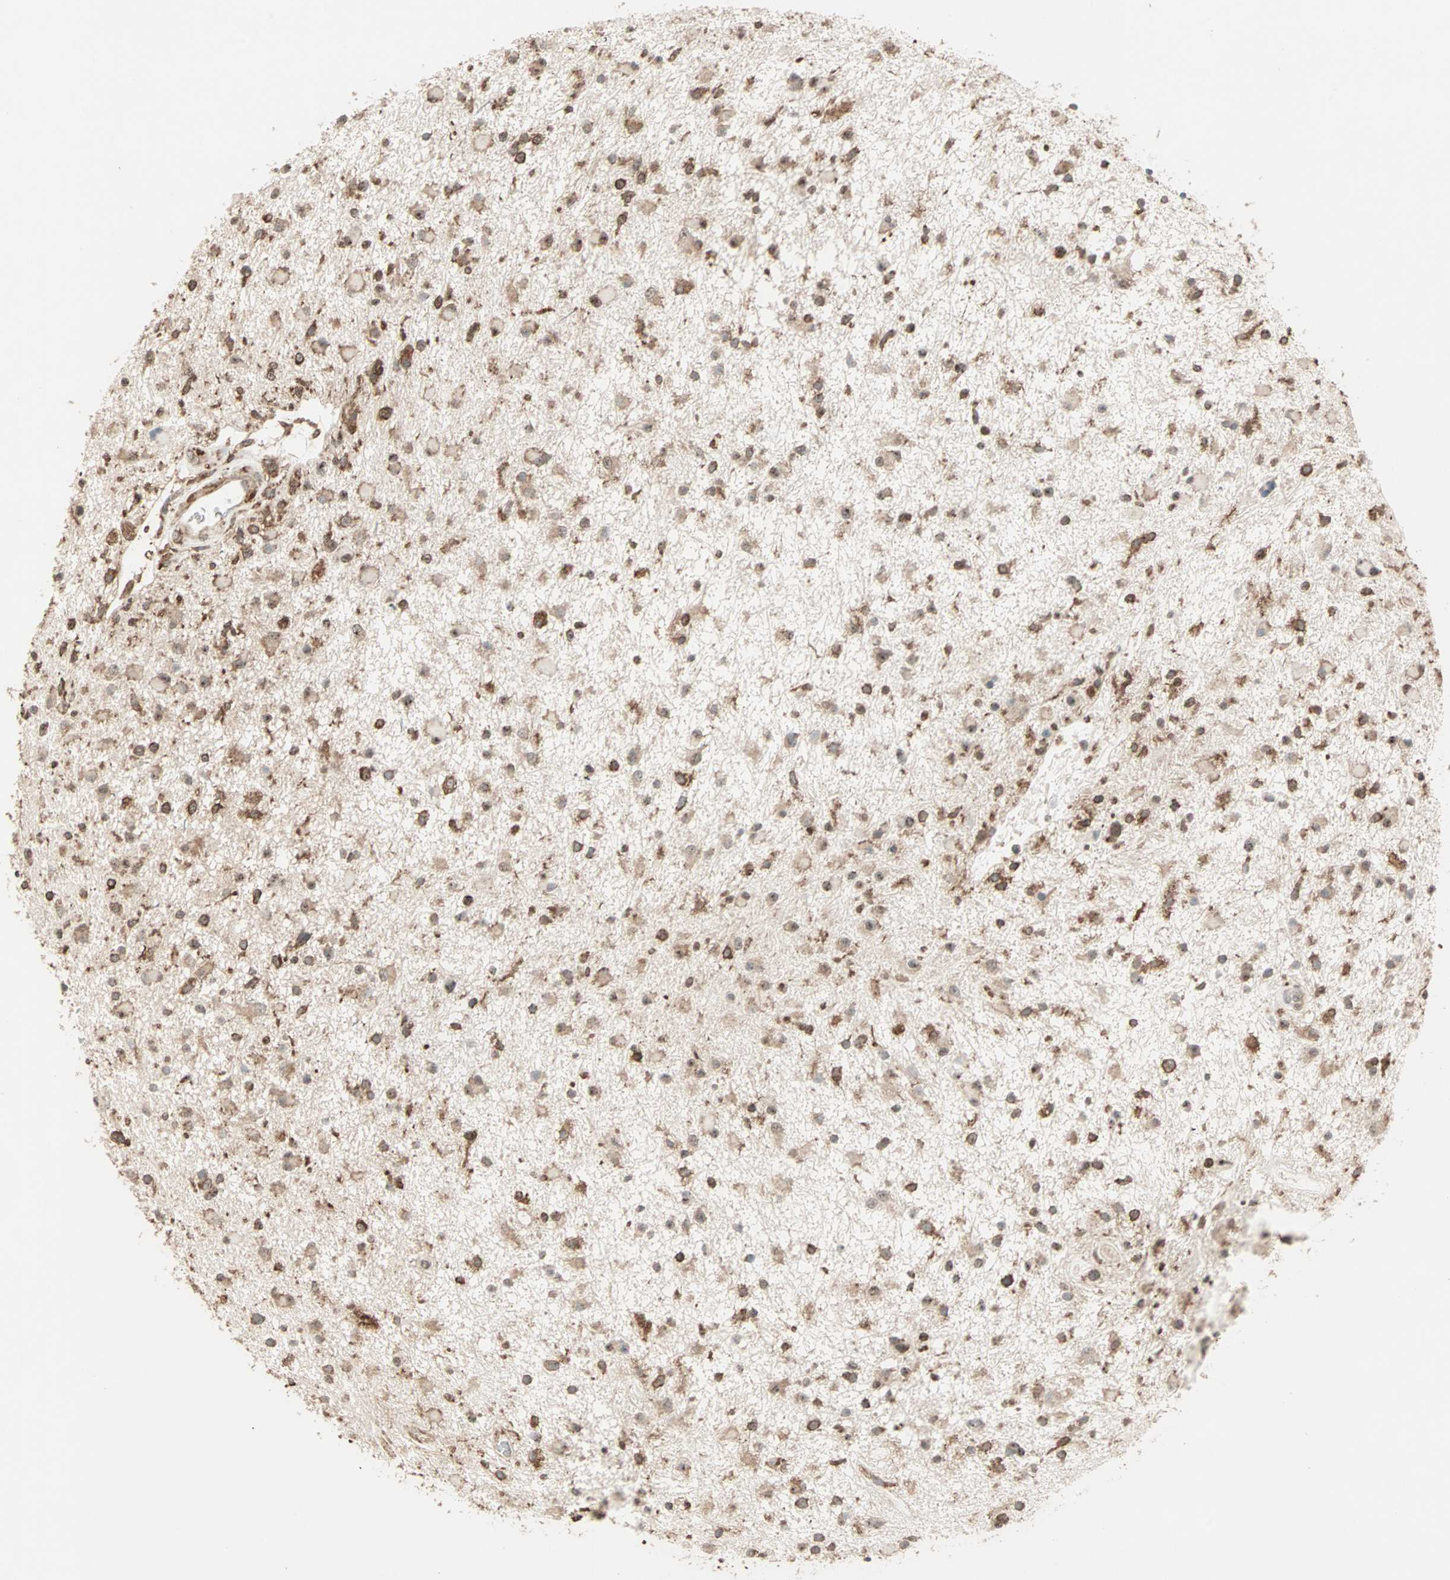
{"staining": {"intensity": "moderate", "quantity": ">75%", "location": "cytoplasmic/membranous"}, "tissue": "glioma", "cell_type": "Tumor cells", "image_type": "cancer", "snomed": [{"axis": "morphology", "description": "Glioma, malignant, High grade"}, {"axis": "topography", "description": "Brain"}], "caption": "Protein analysis of malignant high-grade glioma tissue demonstrates moderate cytoplasmic/membranous staining in about >75% of tumor cells.", "gene": "MMP3", "patient": {"sex": "male", "age": 33}}